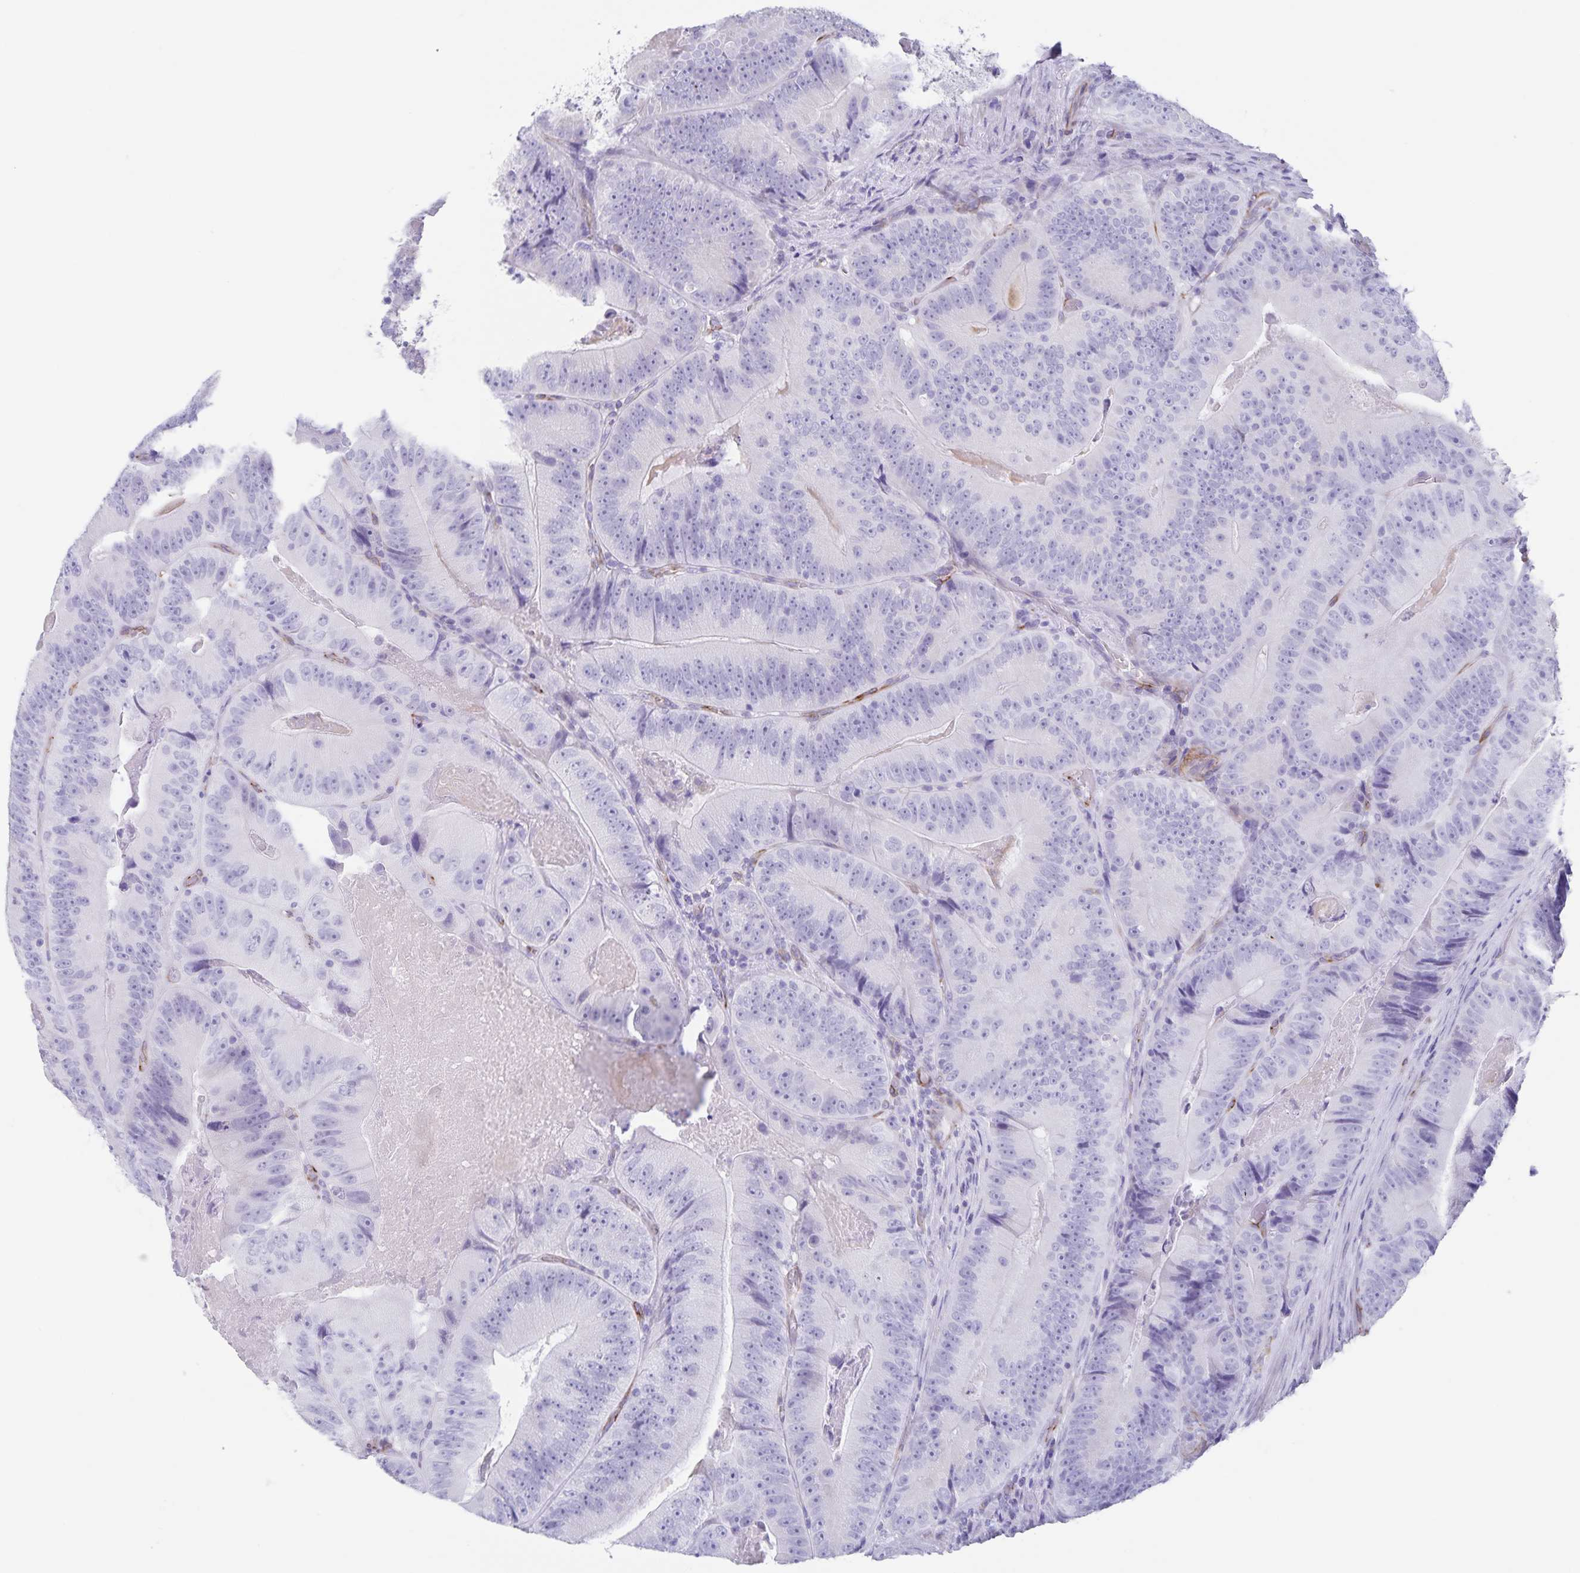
{"staining": {"intensity": "negative", "quantity": "none", "location": "none"}, "tissue": "colorectal cancer", "cell_type": "Tumor cells", "image_type": "cancer", "snomed": [{"axis": "morphology", "description": "Adenocarcinoma, NOS"}, {"axis": "topography", "description": "Colon"}], "caption": "Tumor cells are negative for brown protein staining in colorectal cancer (adenocarcinoma).", "gene": "SYNM", "patient": {"sex": "female", "age": 86}}